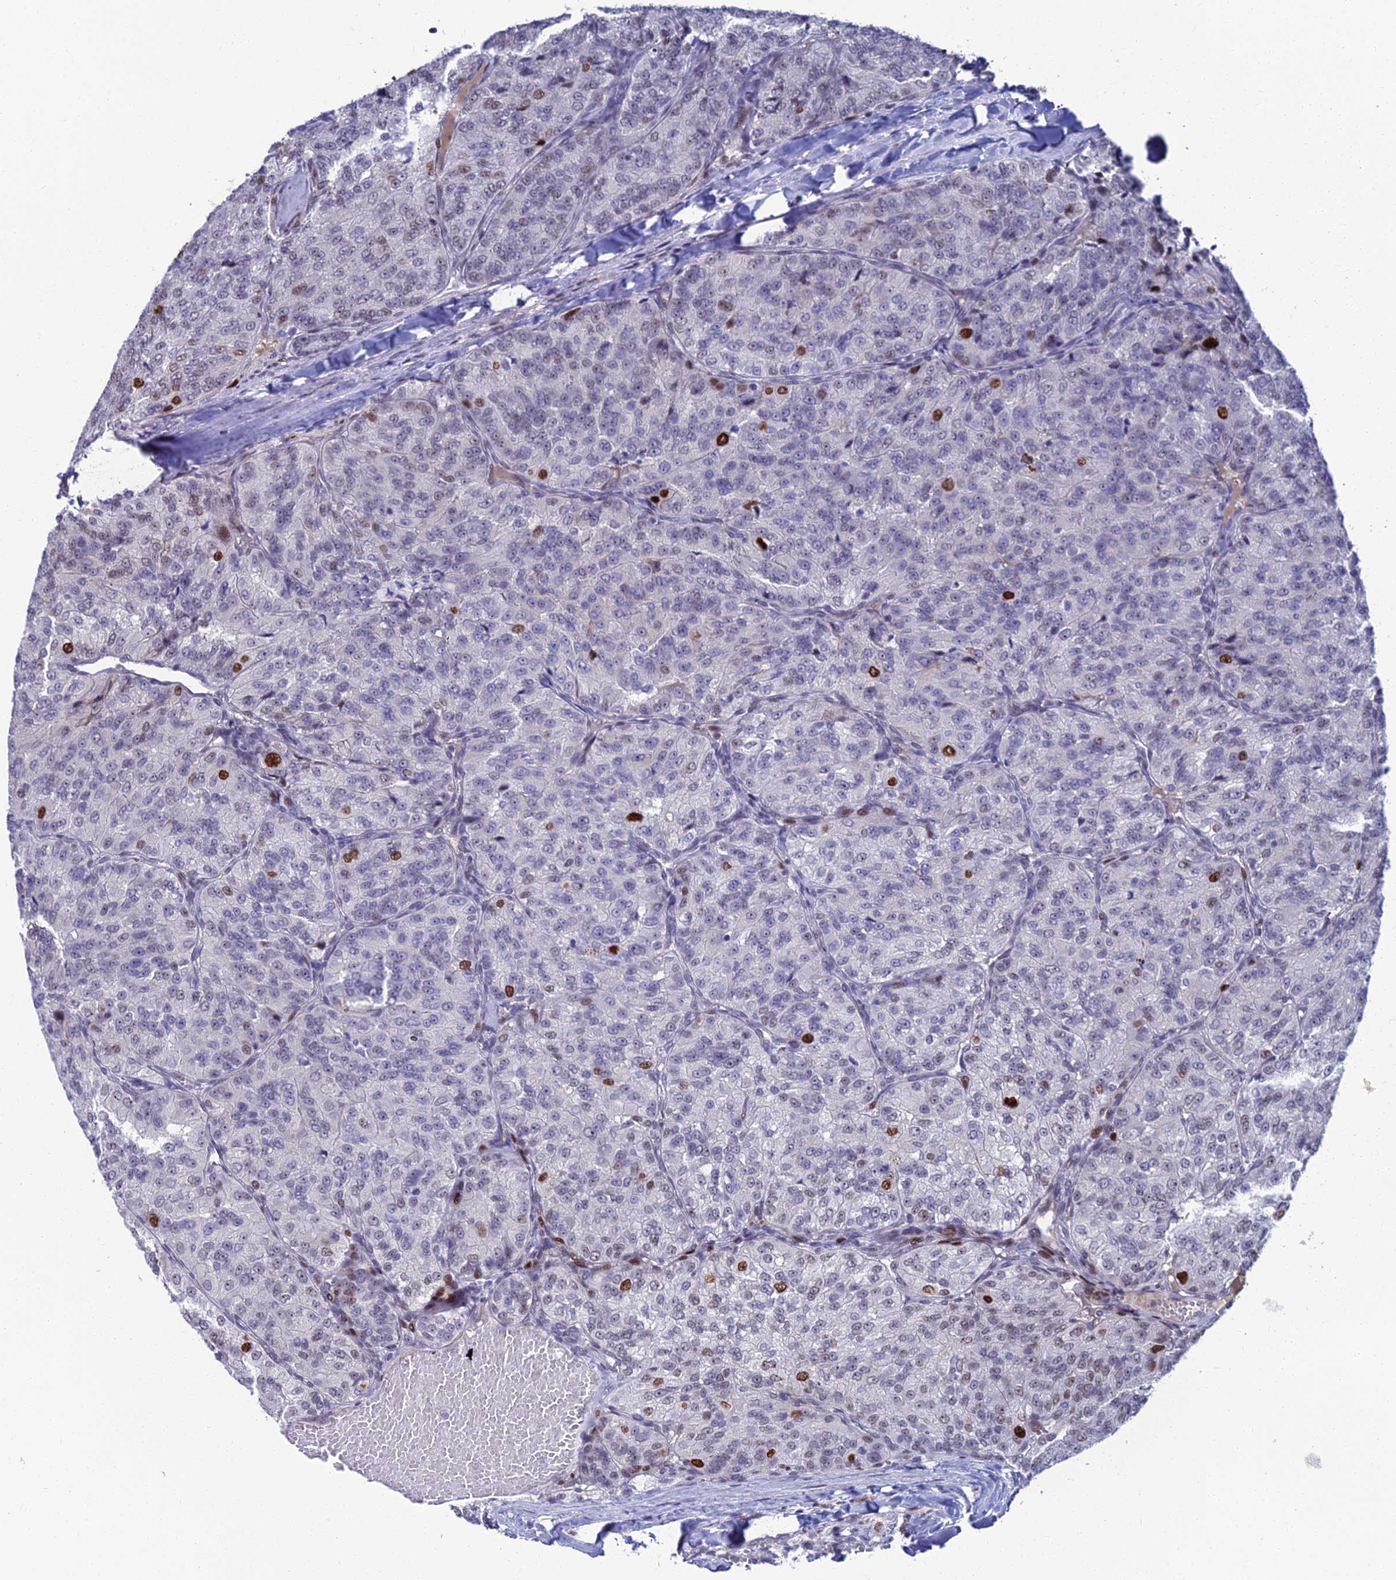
{"staining": {"intensity": "strong", "quantity": "<25%", "location": "nuclear"}, "tissue": "renal cancer", "cell_type": "Tumor cells", "image_type": "cancer", "snomed": [{"axis": "morphology", "description": "Adenocarcinoma, NOS"}, {"axis": "topography", "description": "Kidney"}], "caption": "Tumor cells reveal medium levels of strong nuclear expression in approximately <25% of cells in renal cancer. (brown staining indicates protein expression, while blue staining denotes nuclei).", "gene": "TAF9B", "patient": {"sex": "female", "age": 63}}